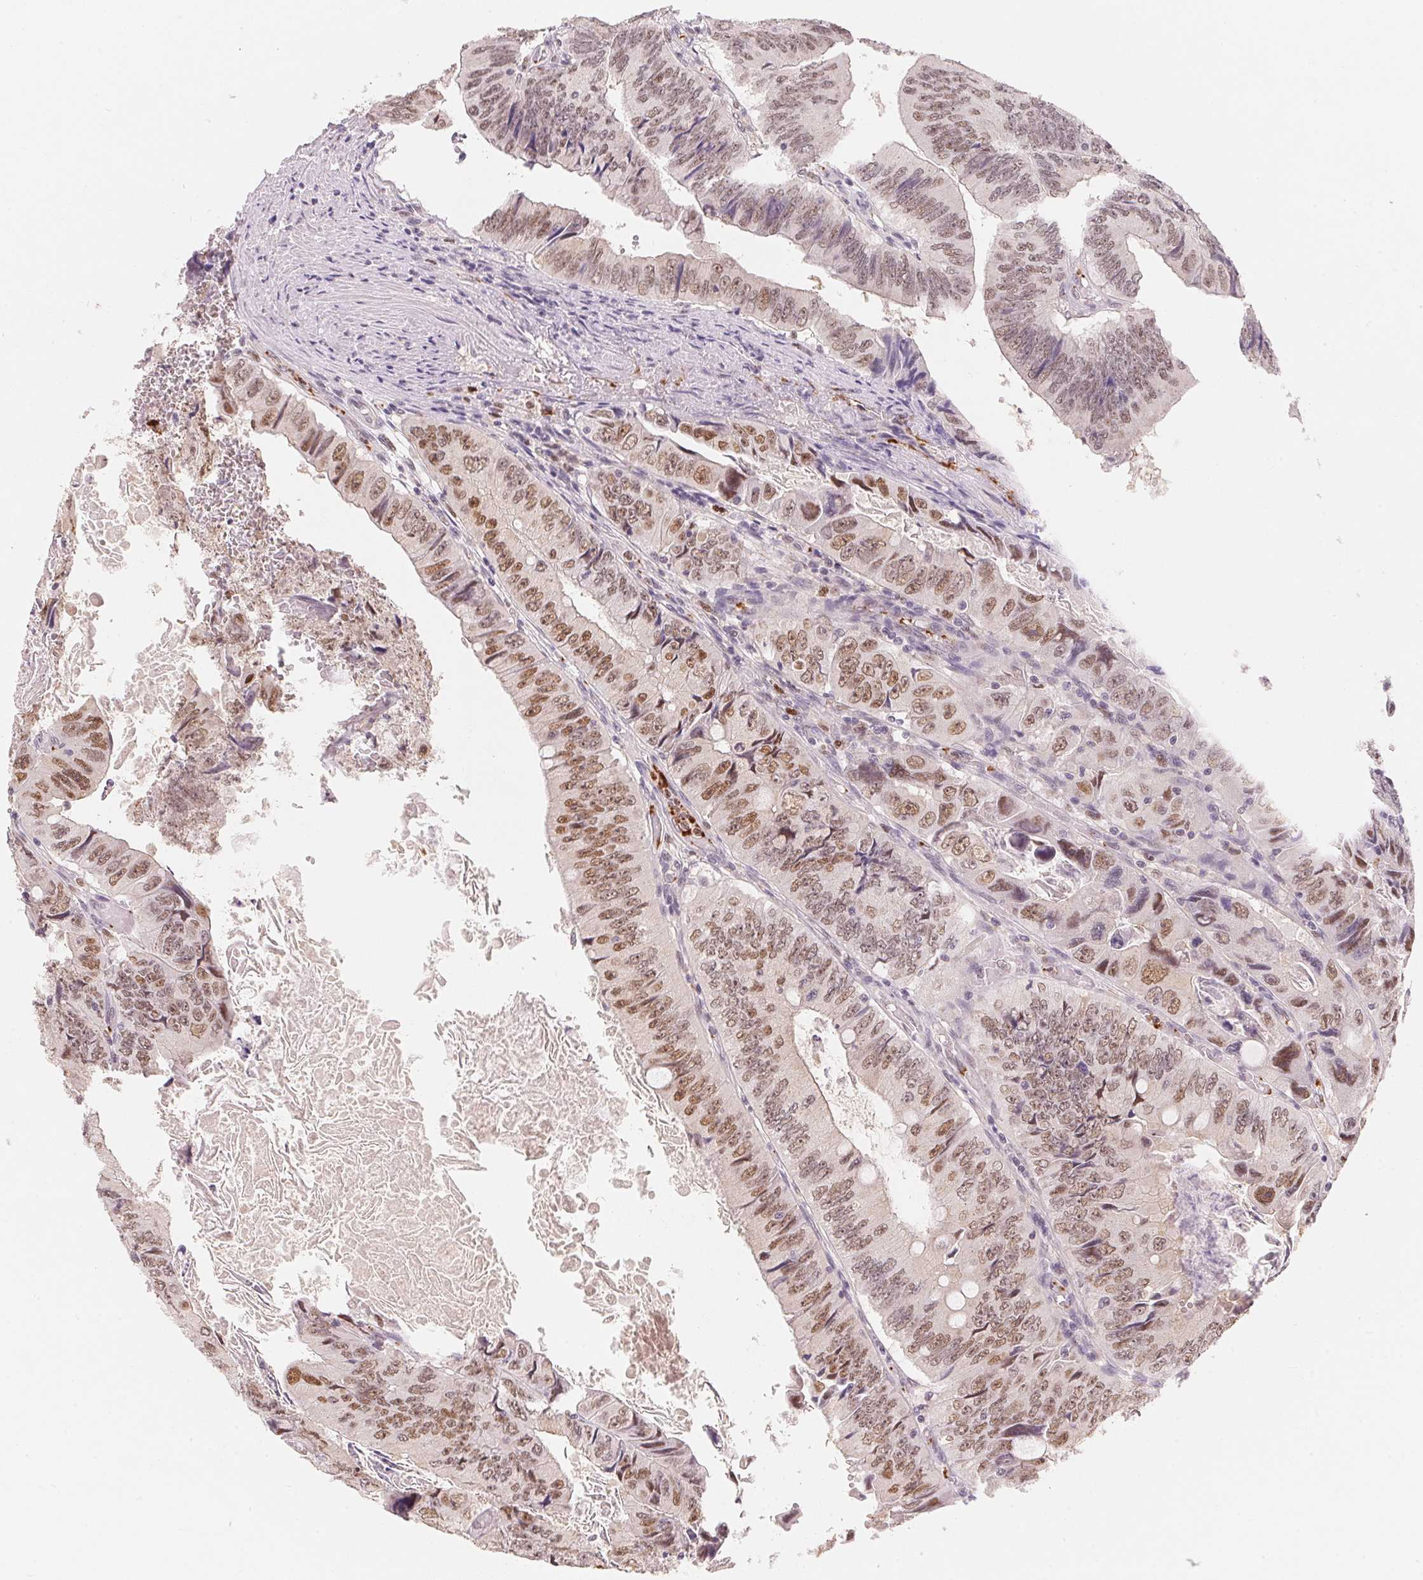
{"staining": {"intensity": "moderate", "quantity": ">75%", "location": "nuclear"}, "tissue": "colorectal cancer", "cell_type": "Tumor cells", "image_type": "cancer", "snomed": [{"axis": "morphology", "description": "Adenocarcinoma, NOS"}, {"axis": "topography", "description": "Colon"}], "caption": "A medium amount of moderate nuclear staining is appreciated in about >75% of tumor cells in adenocarcinoma (colorectal) tissue.", "gene": "ARHGAP22", "patient": {"sex": "female", "age": 84}}